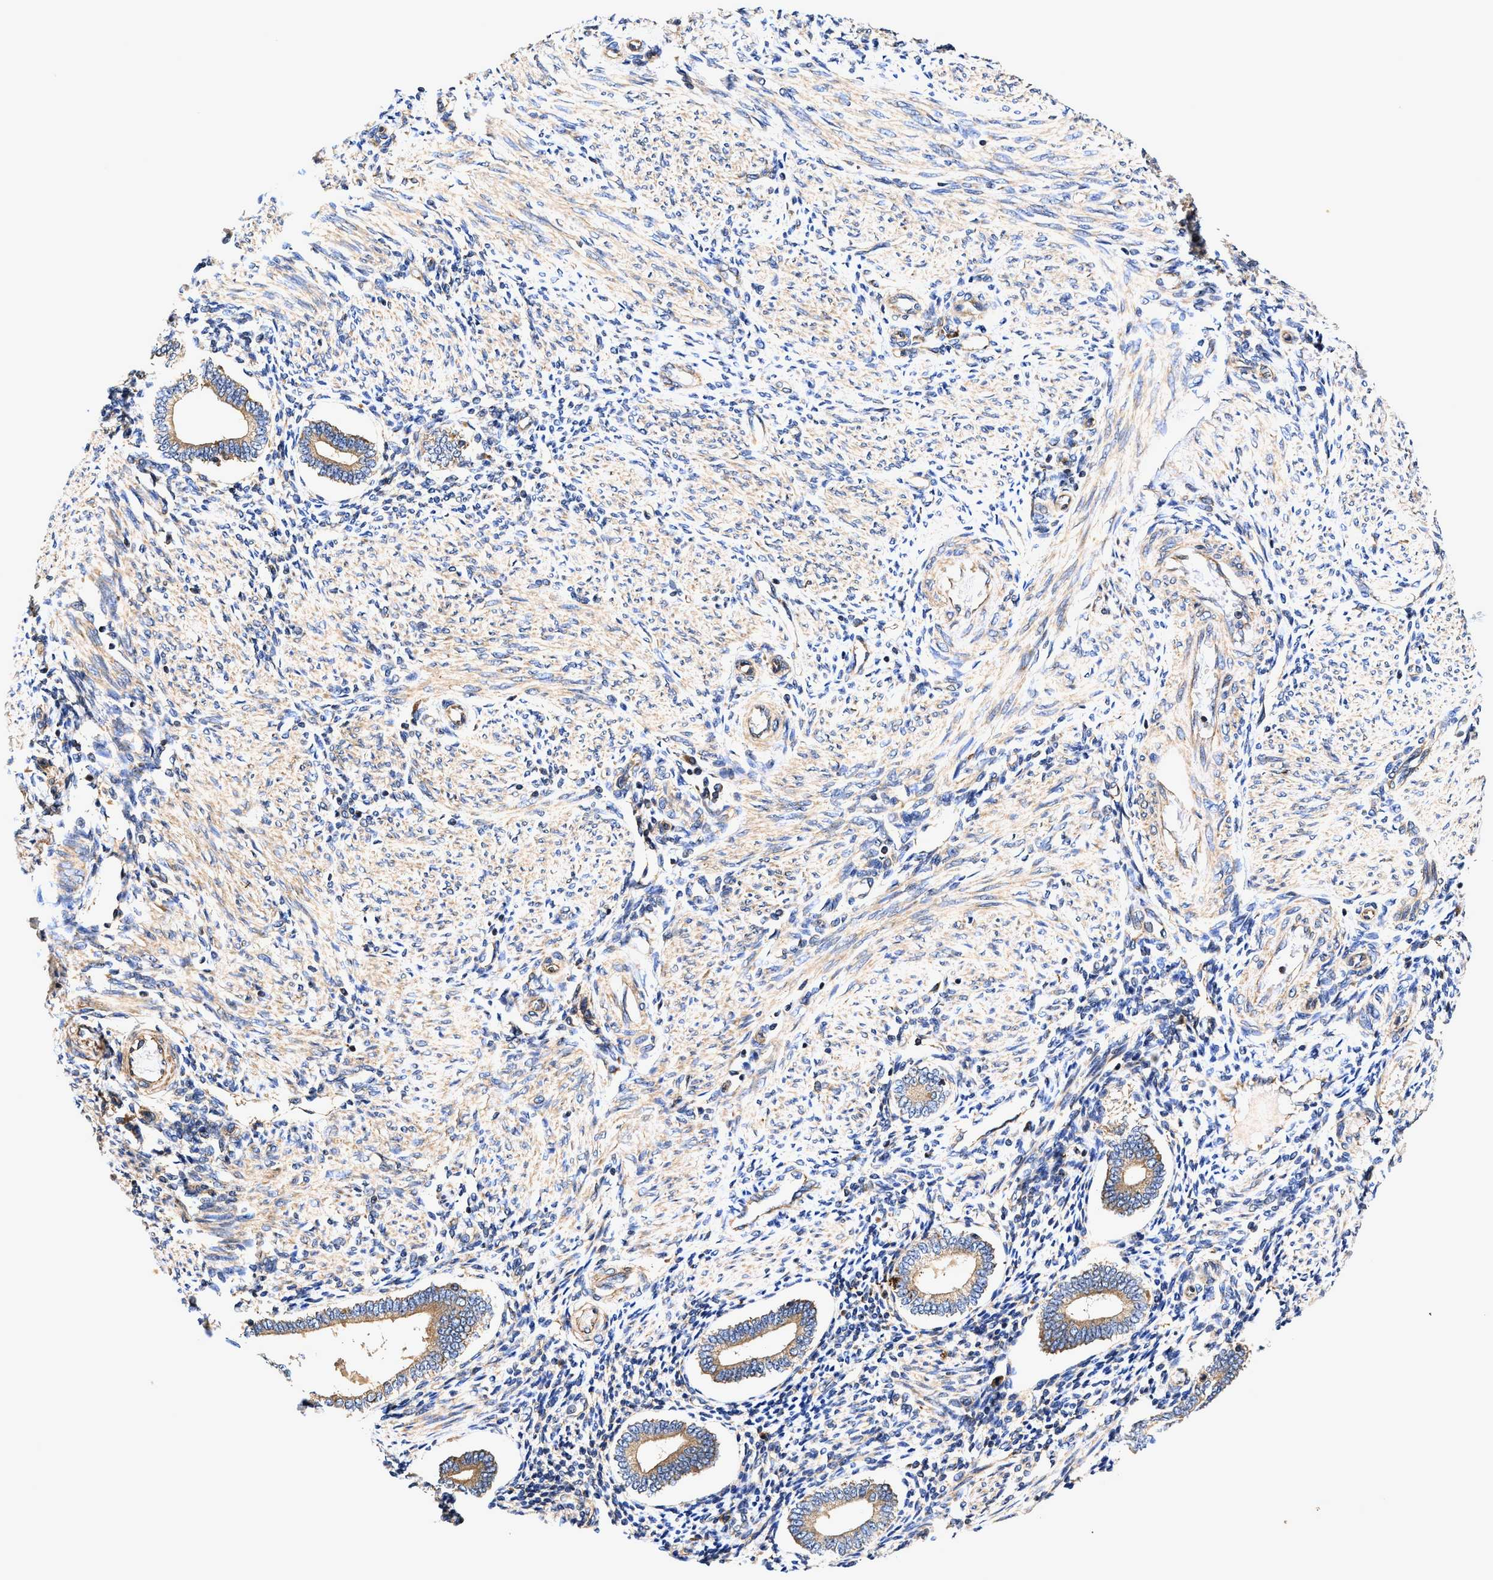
{"staining": {"intensity": "weak", "quantity": "<25%", "location": "cytoplasmic/membranous"}, "tissue": "endometrium", "cell_type": "Cells in endometrial stroma", "image_type": "normal", "snomed": [{"axis": "morphology", "description": "Normal tissue, NOS"}, {"axis": "topography", "description": "Endometrium"}], "caption": "High power microscopy photomicrograph of an immunohistochemistry photomicrograph of normal endometrium, revealing no significant expression in cells in endometrial stroma.", "gene": "EFNA4", "patient": {"sex": "female", "age": 42}}